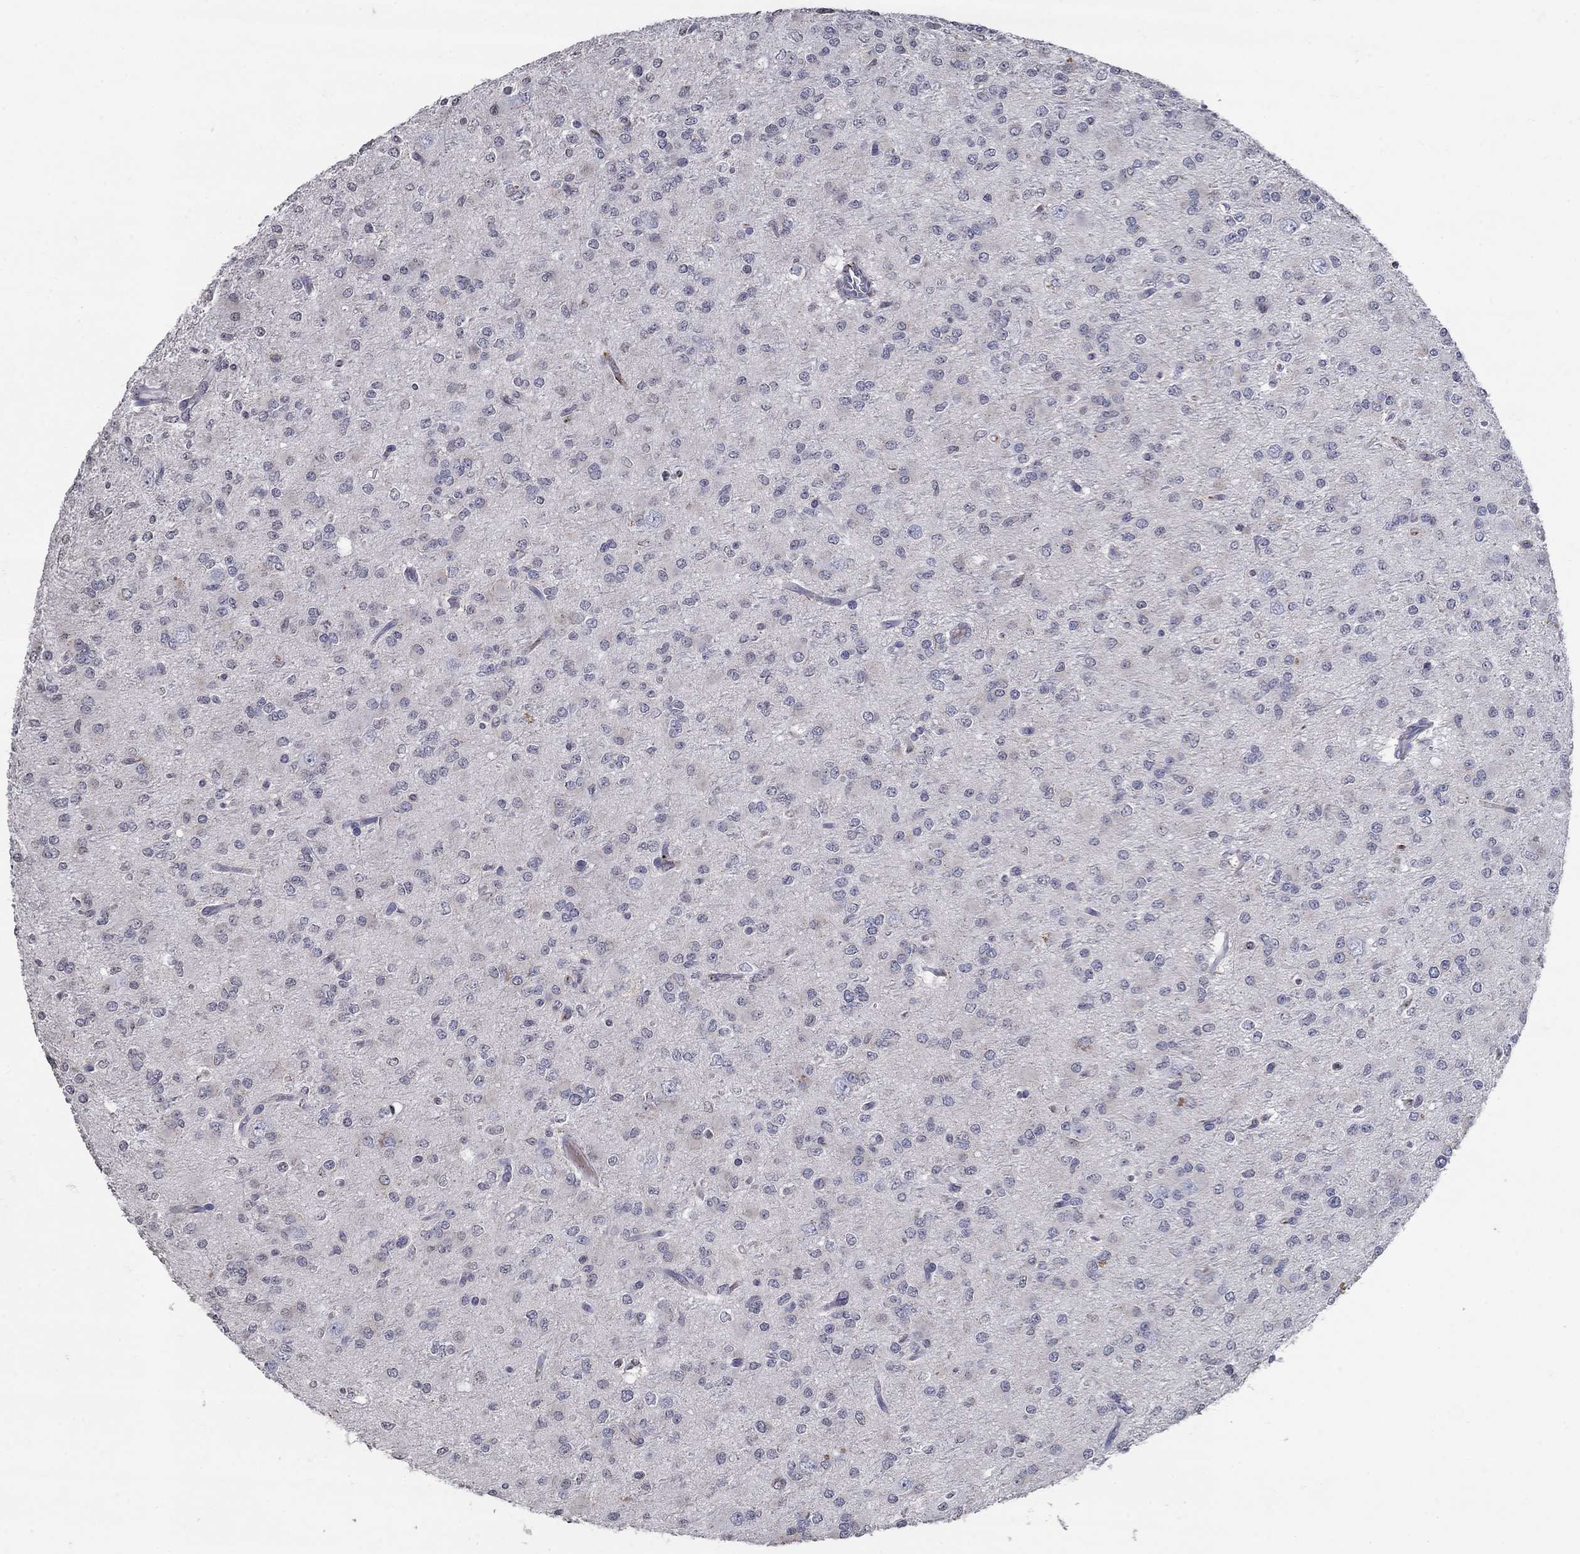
{"staining": {"intensity": "negative", "quantity": "none", "location": "none"}, "tissue": "glioma", "cell_type": "Tumor cells", "image_type": "cancer", "snomed": [{"axis": "morphology", "description": "Glioma, malignant, Low grade"}, {"axis": "topography", "description": "Brain"}], "caption": "IHC image of human glioma stained for a protein (brown), which reveals no expression in tumor cells. (DAB (3,3'-diaminobenzidine) IHC visualized using brightfield microscopy, high magnification).", "gene": "TINAG", "patient": {"sex": "male", "age": 27}}